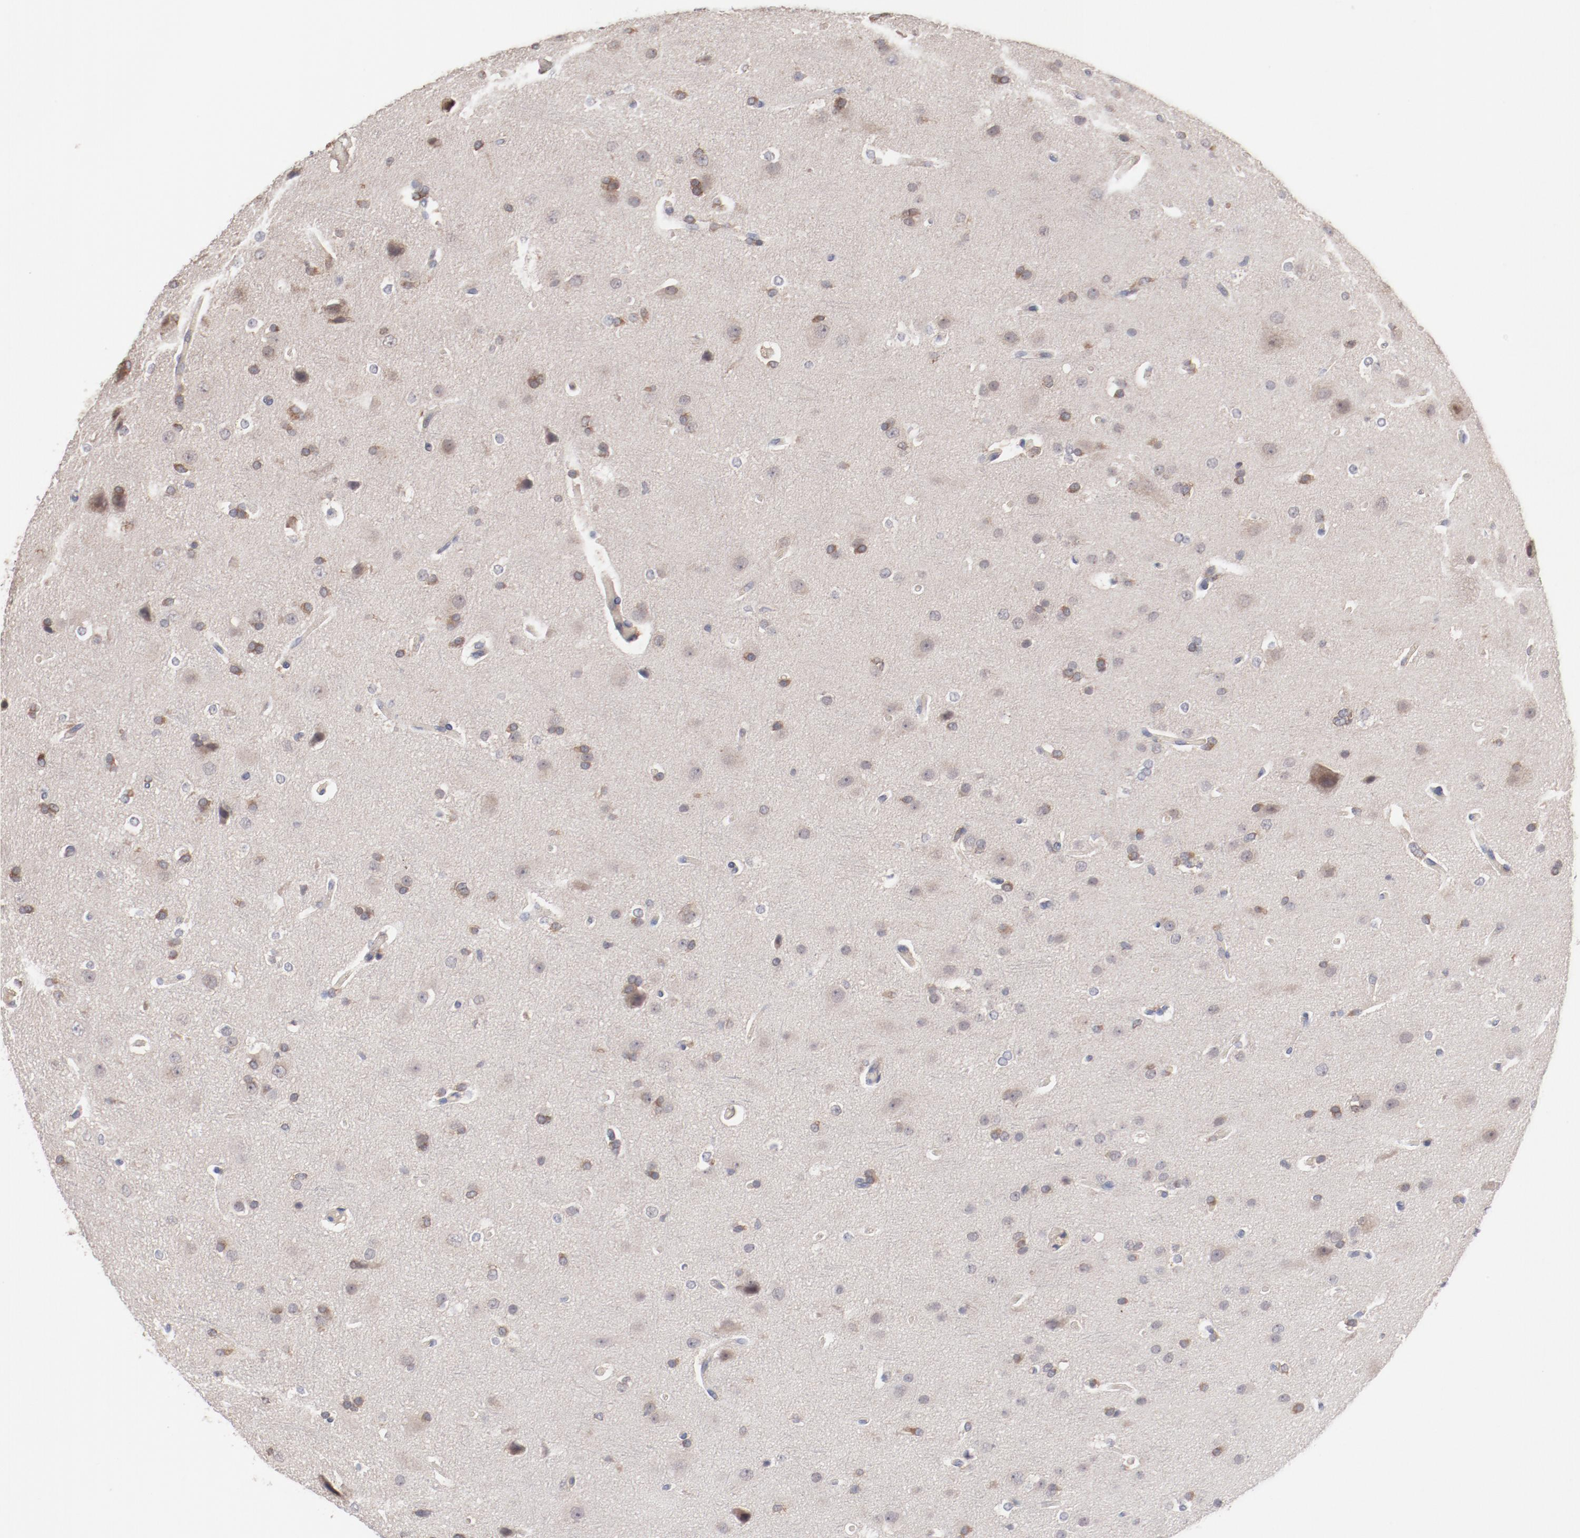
{"staining": {"intensity": "moderate", "quantity": ">75%", "location": "cytoplasmic/membranous"}, "tissue": "glioma", "cell_type": "Tumor cells", "image_type": "cancer", "snomed": [{"axis": "morphology", "description": "Glioma, malignant, Low grade"}, {"axis": "topography", "description": "Cerebral cortex"}], "caption": "Malignant glioma (low-grade) stained with IHC reveals moderate cytoplasmic/membranous expression in approximately >75% of tumor cells. The staining was performed using DAB (3,3'-diaminobenzidine), with brown indicating positive protein expression. Nuclei are stained blue with hematoxylin.", "gene": "PPFIBP2", "patient": {"sex": "female", "age": 47}}